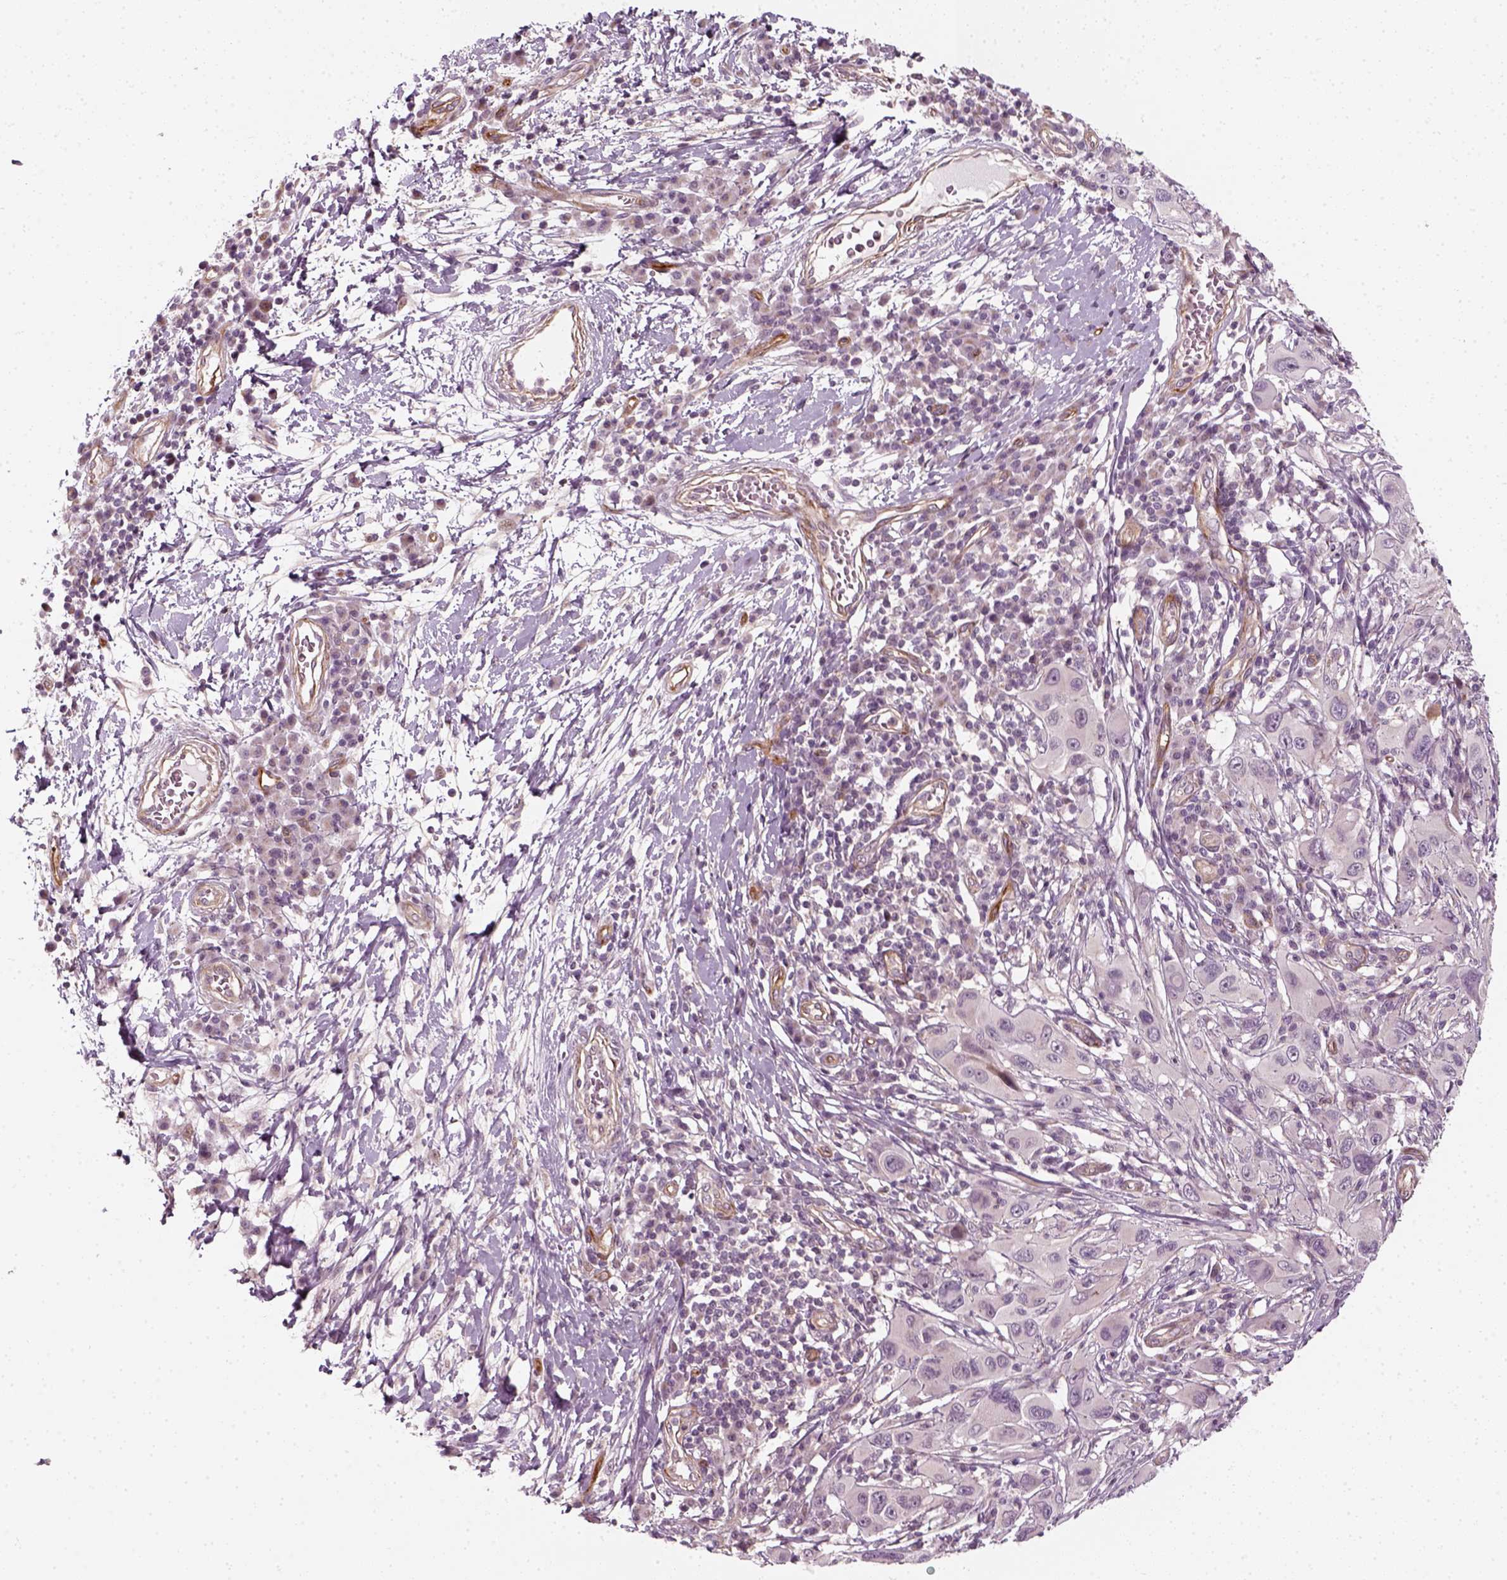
{"staining": {"intensity": "negative", "quantity": "none", "location": "none"}, "tissue": "melanoma", "cell_type": "Tumor cells", "image_type": "cancer", "snomed": [{"axis": "morphology", "description": "Malignant melanoma, NOS"}, {"axis": "topography", "description": "Skin"}], "caption": "The histopathology image displays no staining of tumor cells in melanoma.", "gene": "DNASE1L1", "patient": {"sex": "male", "age": 53}}